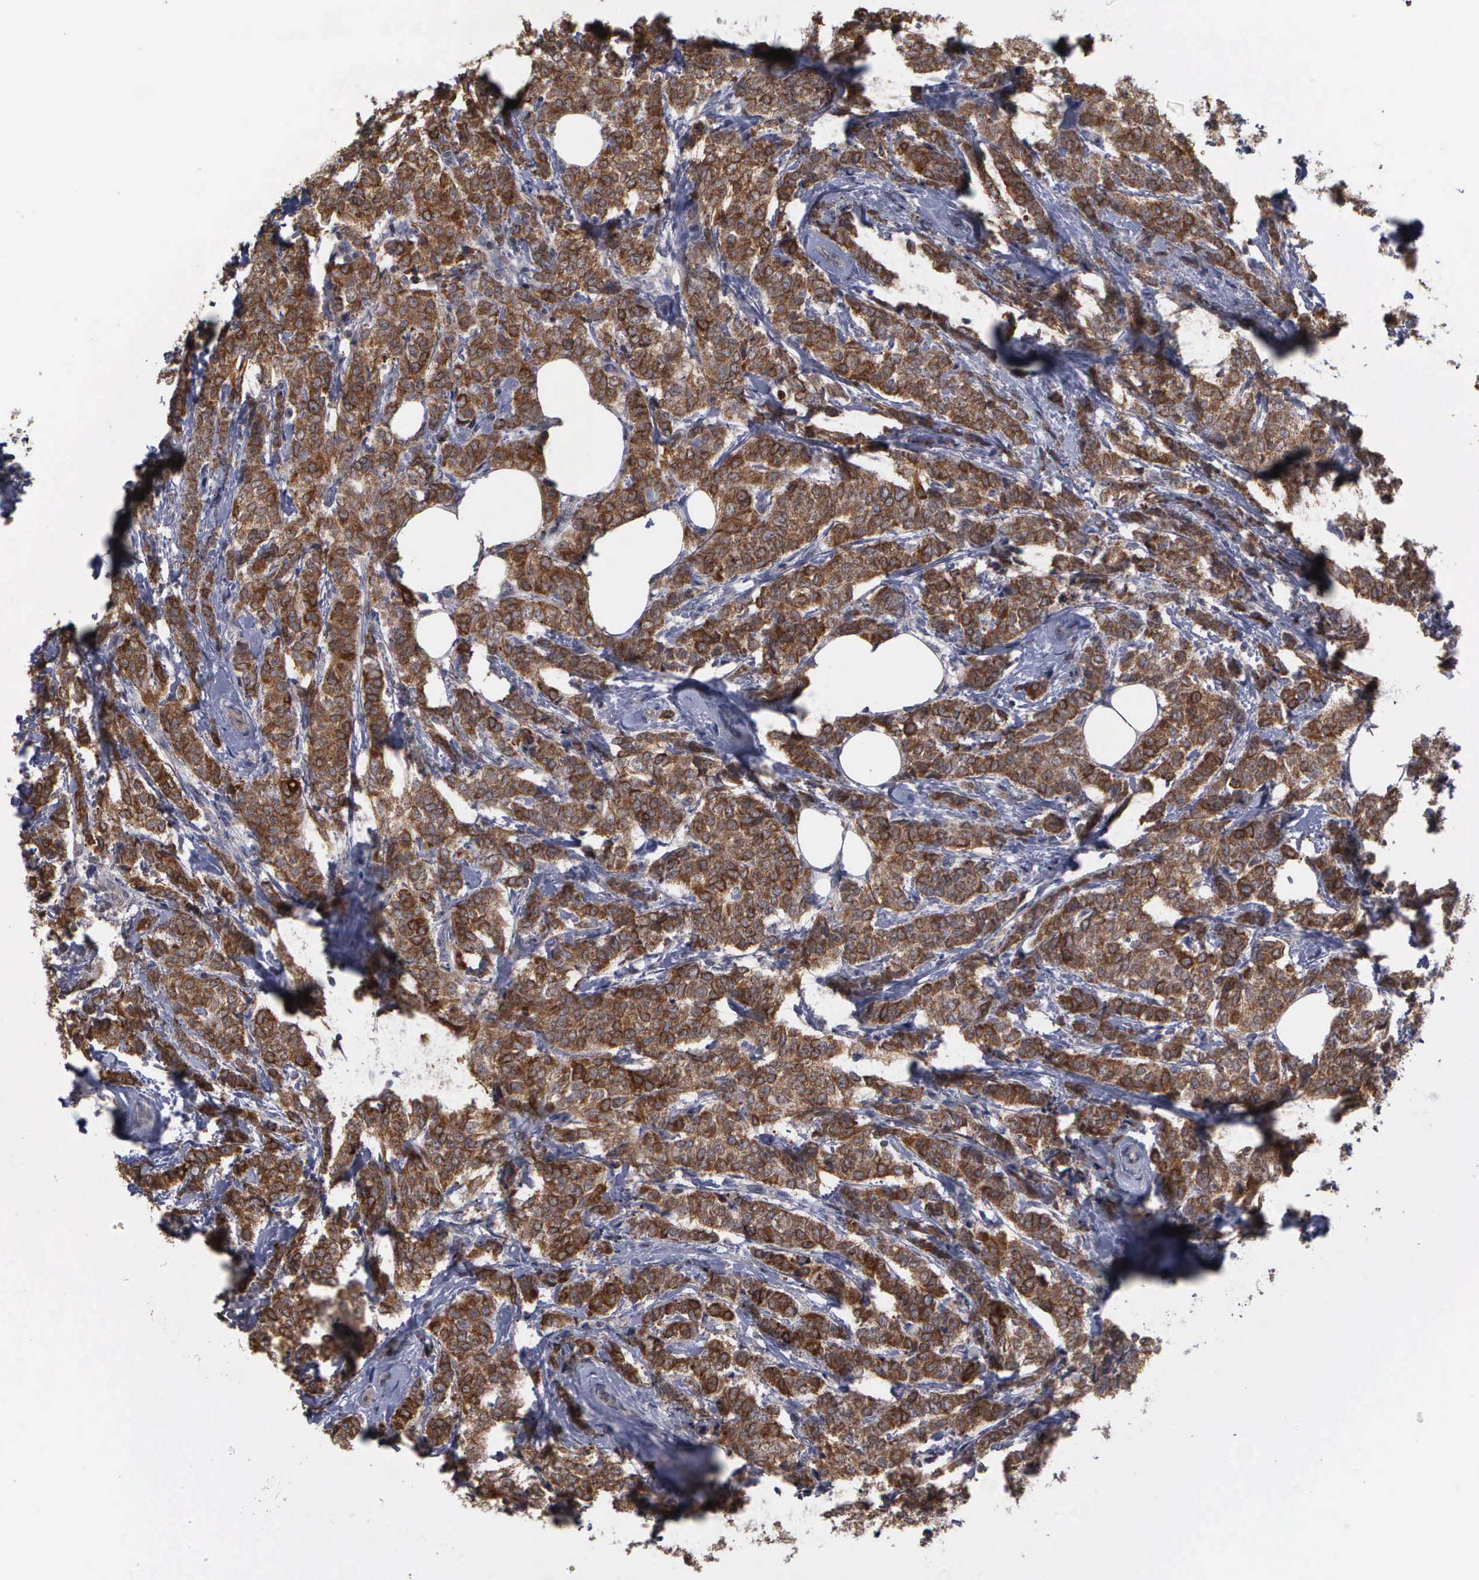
{"staining": {"intensity": "strong", "quantity": ">75%", "location": "cytoplasmic/membranous"}, "tissue": "breast cancer", "cell_type": "Tumor cells", "image_type": "cancer", "snomed": [{"axis": "morphology", "description": "Lobular carcinoma"}, {"axis": "topography", "description": "Breast"}], "caption": "High-magnification brightfield microscopy of breast lobular carcinoma stained with DAB (brown) and counterstained with hematoxylin (blue). tumor cells exhibit strong cytoplasmic/membranous staining is seen in about>75% of cells. The staining is performed using DAB (3,3'-diaminobenzidine) brown chromogen to label protein expression. The nuclei are counter-stained blue using hematoxylin.", "gene": "CRKL", "patient": {"sex": "female", "age": 60}}